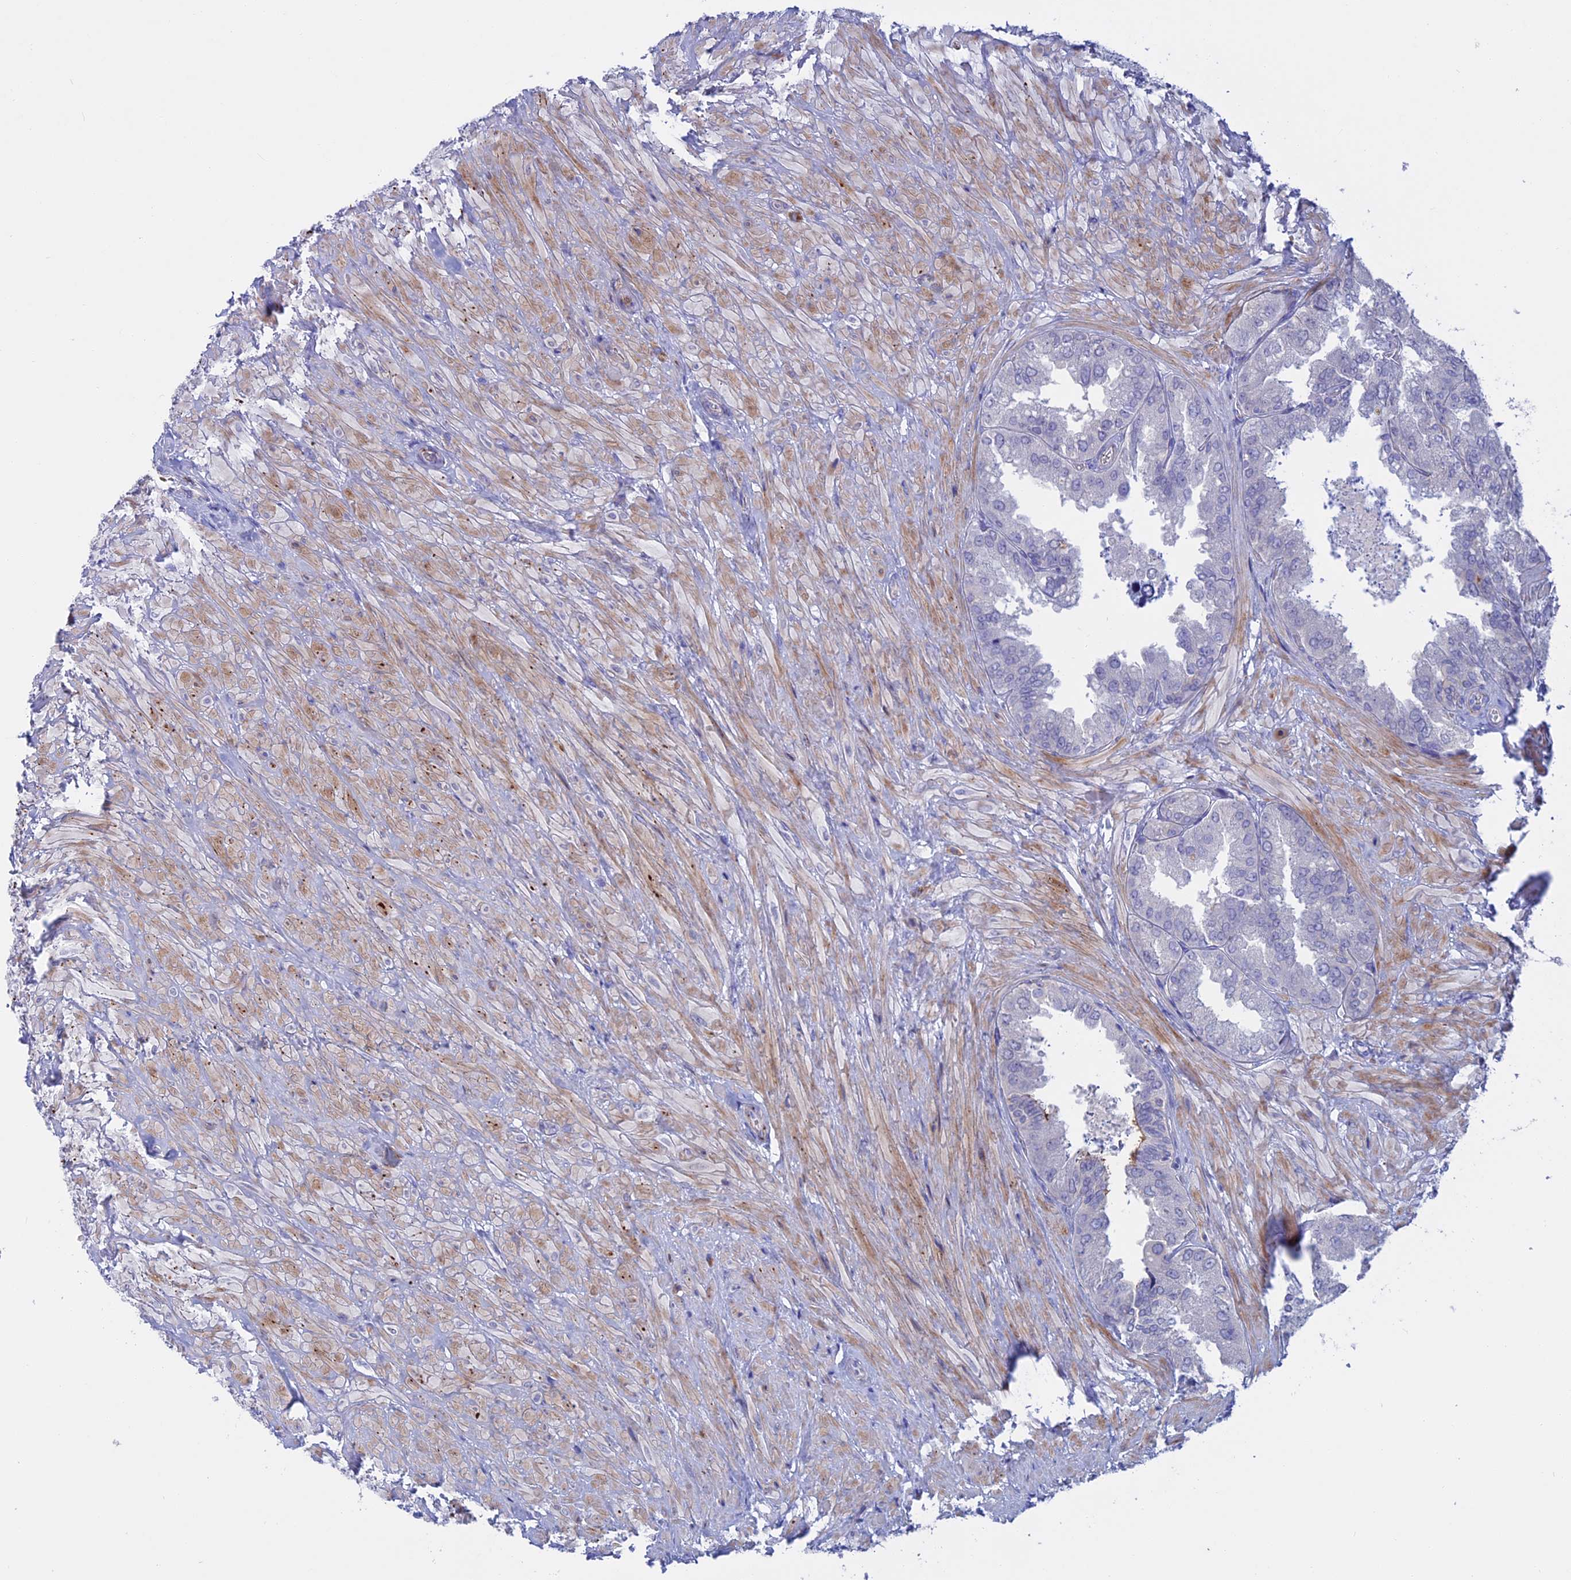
{"staining": {"intensity": "negative", "quantity": "none", "location": "none"}, "tissue": "seminal vesicle", "cell_type": "Glandular cells", "image_type": "normal", "snomed": [{"axis": "morphology", "description": "Normal tissue, NOS"}, {"axis": "topography", "description": "Seminal veicle"}, {"axis": "topography", "description": "Peripheral nerve tissue"}], "caption": "A high-resolution image shows immunohistochemistry (IHC) staining of normal seminal vesicle, which reveals no significant positivity in glandular cells.", "gene": "SLC2A6", "patient": {"sex": "male", "age": 63}}